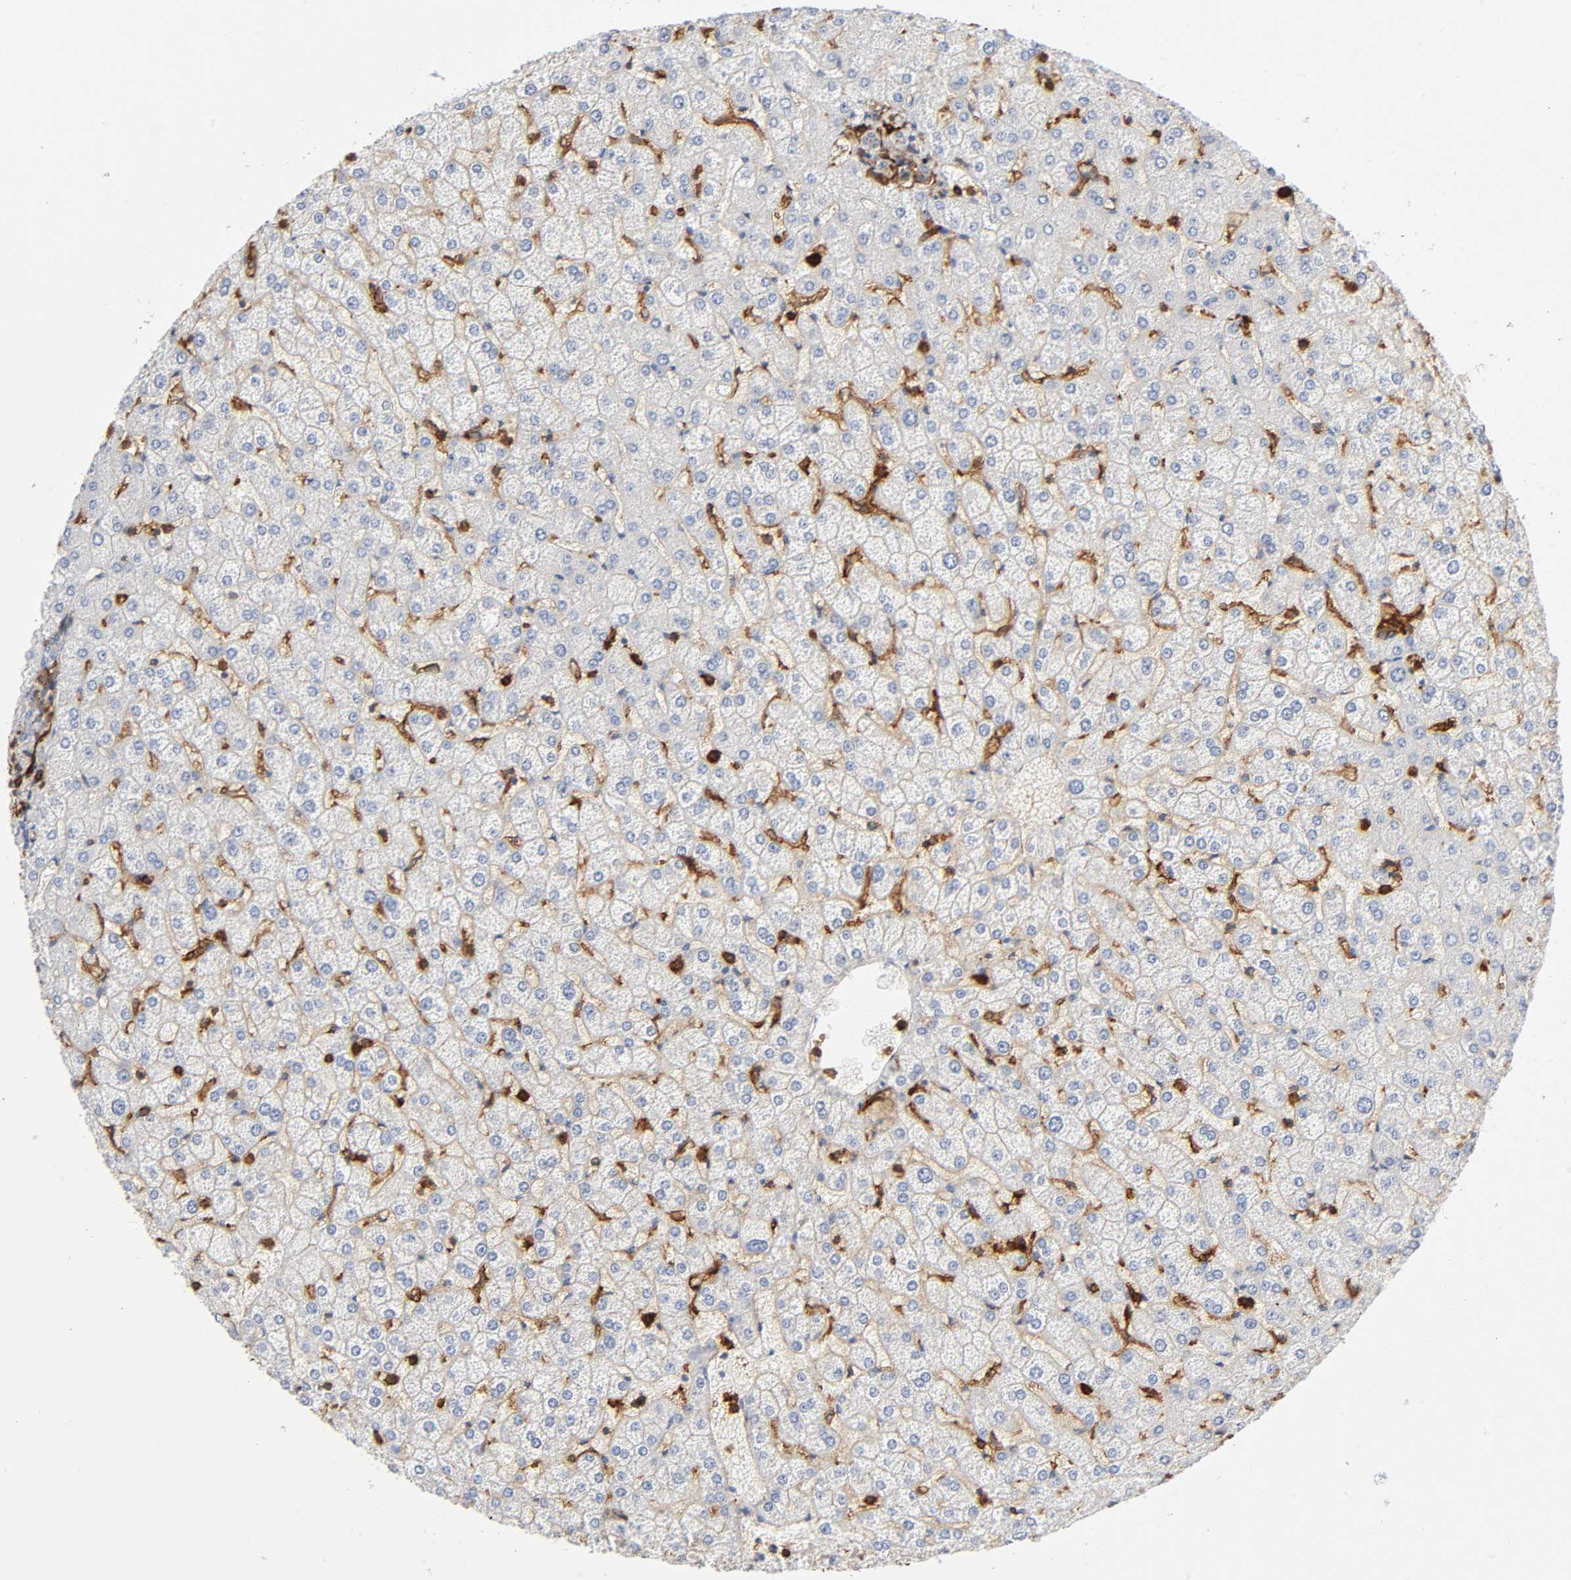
{"staining": {"intensity": "weak", "quantity": "<25%", "location": "cytoplasmic/membranous"}, "tissue": "liver", "cell_type": "Cholangiocytes", "image_type": "normal", "snomed": [{"axis": "morphology", "description": "Normal tissue, NOS"}, {"axis": "topography", "description": "Liver"}], "caption": "Immunohistochemistry of normal liver displays no positivity in cholangiocytes.", "gene": "LYN", "patient": {"sex": "female", "age": 32}}